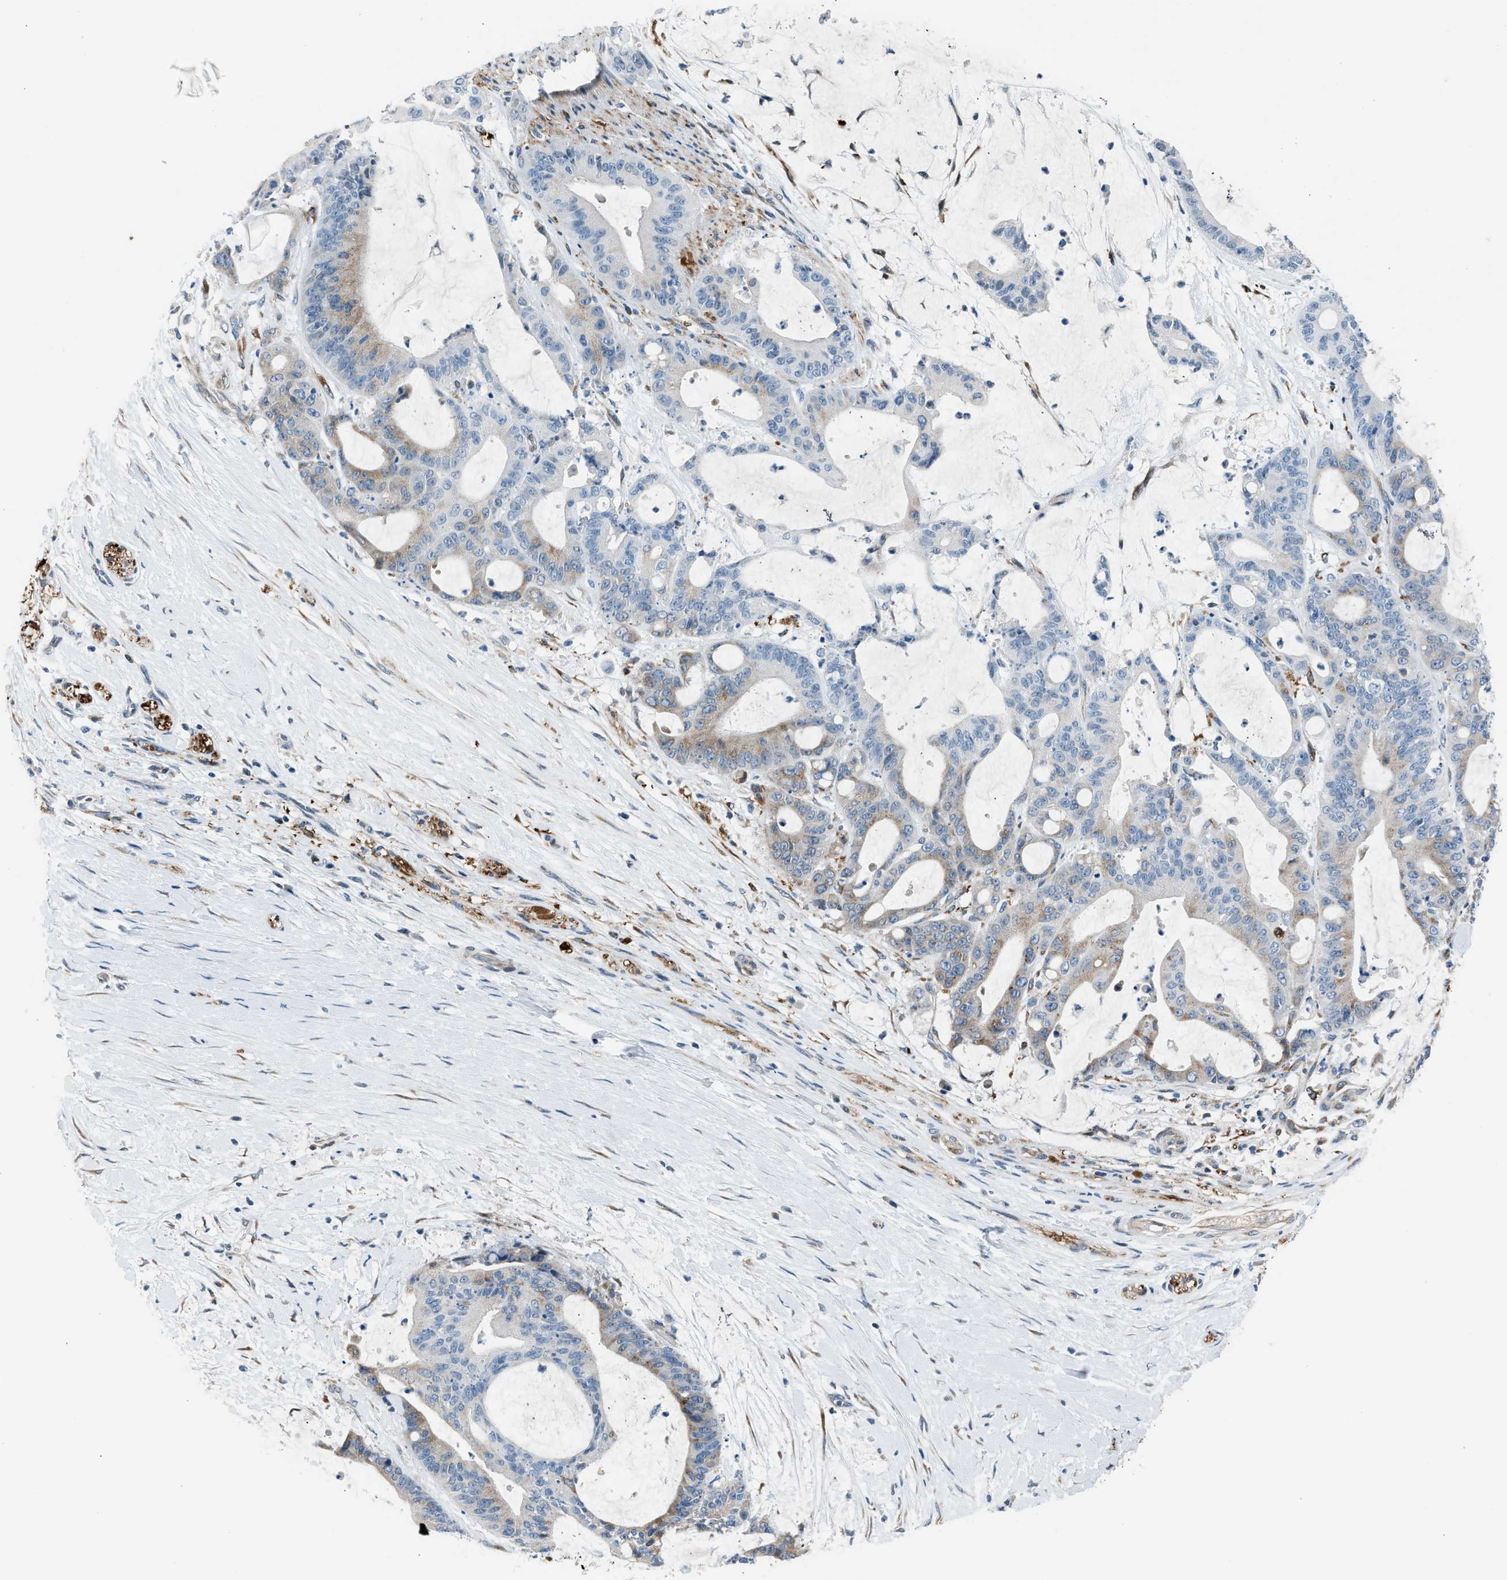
{"staining": {"intensity": "moderate", "quantity": "25%-75%", "location": "cytoplasmic/membranous"}, "tissue": "liver cancer", "cell_type": "Tumor cells", "image_type": "cancer", "snomed": [{"axis": "morphology", "description": "Cholangiocarcinoma"}, {"axis": "topography", "description": "Liver"}], "caption": "Tumor cells show medium levels of moderate cytoplasmic/membranous positivity in approximately 25%-75% of cells in human liver cancer.", "gene": "RNF41", "patient": {"sex": "female", "age": 73}}